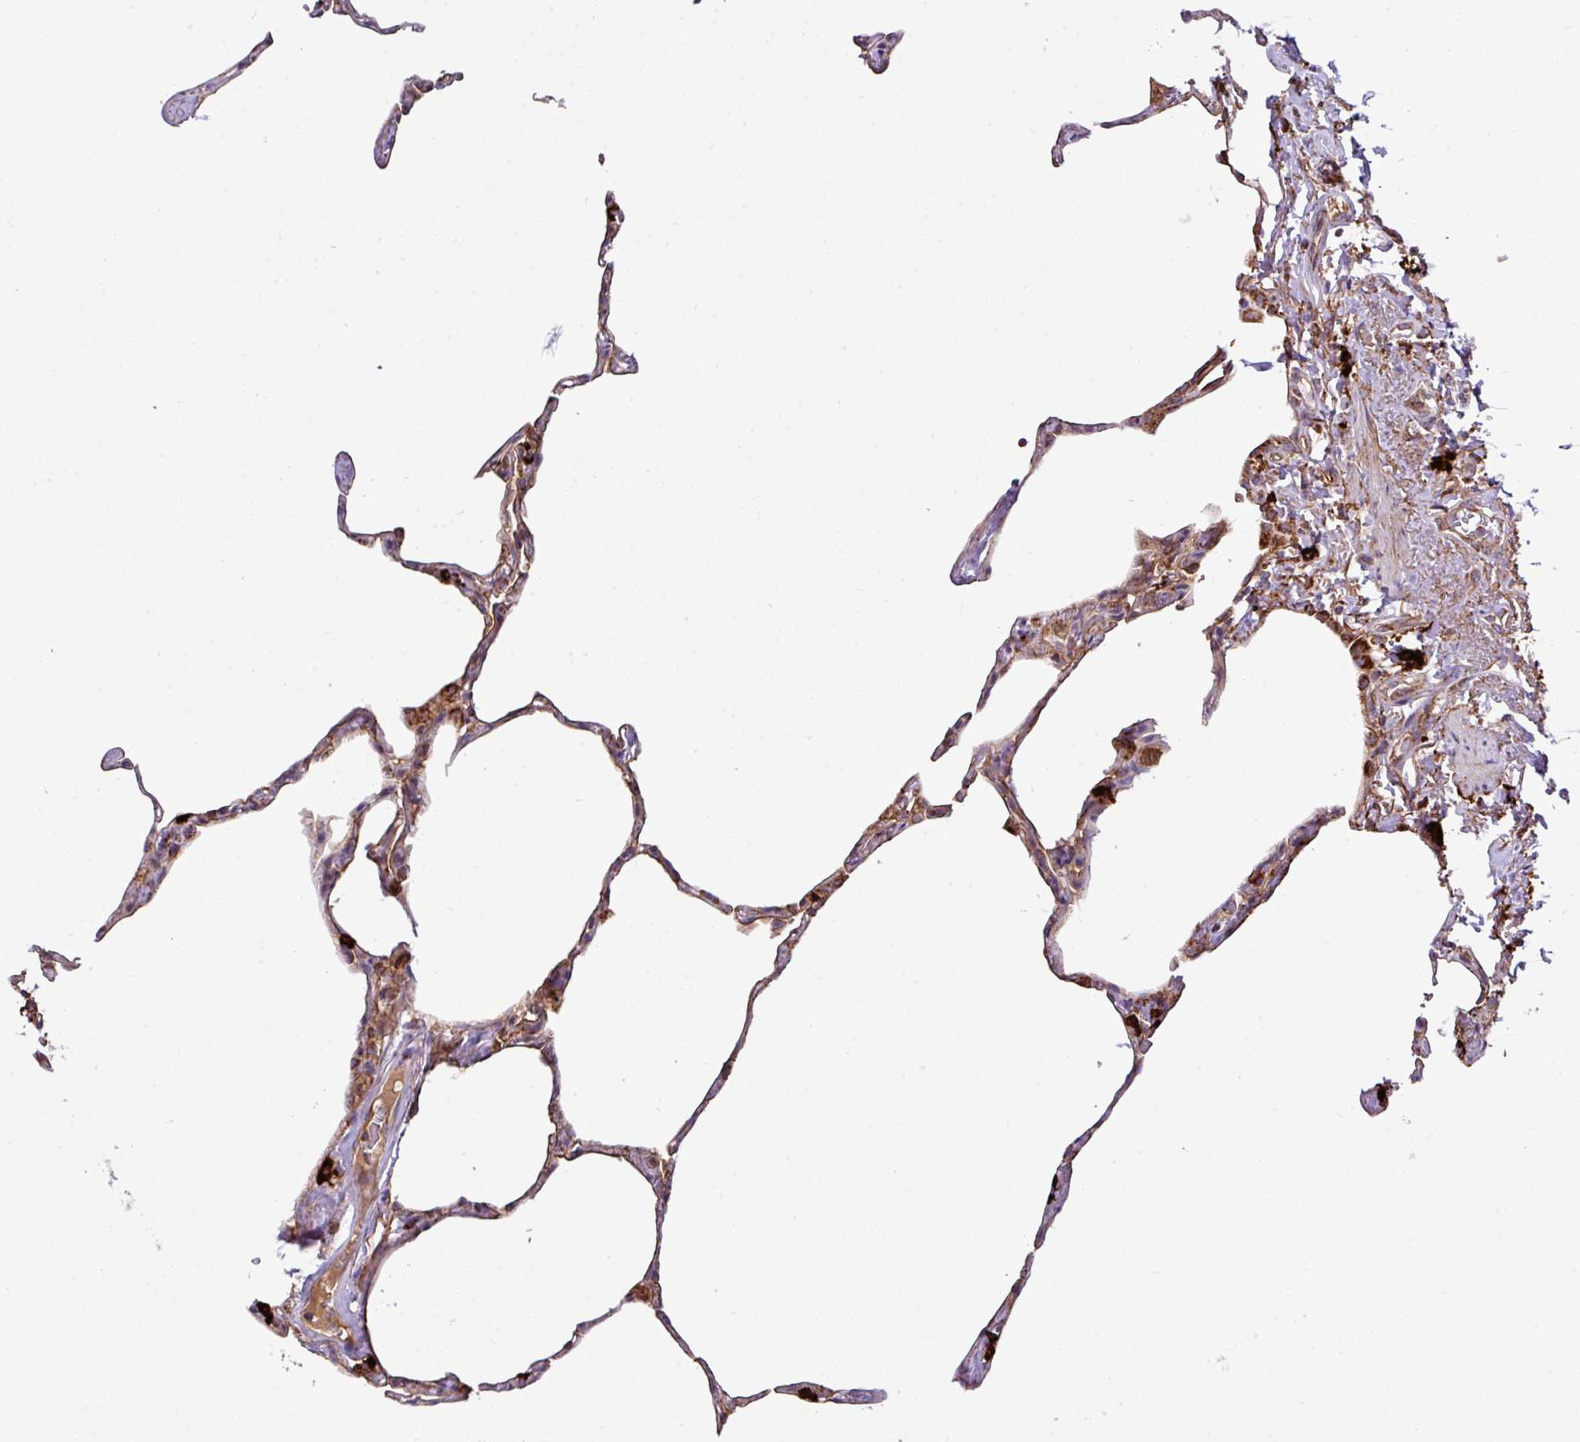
{"staining": {"intensity": "moderate", "quantity": "25%-75%", "location": "cytoplasmic/membranous"}, "tissue": "lung", "cell_type": "Alveolar cells", "image_type": "normal", "snomed": [{"axis": "morphology", "description": "Normal tissue, NOS"}, {"axis": "topography", "description": "Lung"}], "caption": "About 25%-75% of alveolar cells in benign lung show moderate cytoplasmic/membranous protein staining as visualized by brown immunohistochemical staining.", "gene": "ZNF569", "patient": {"sex": "male", "age": 65}}